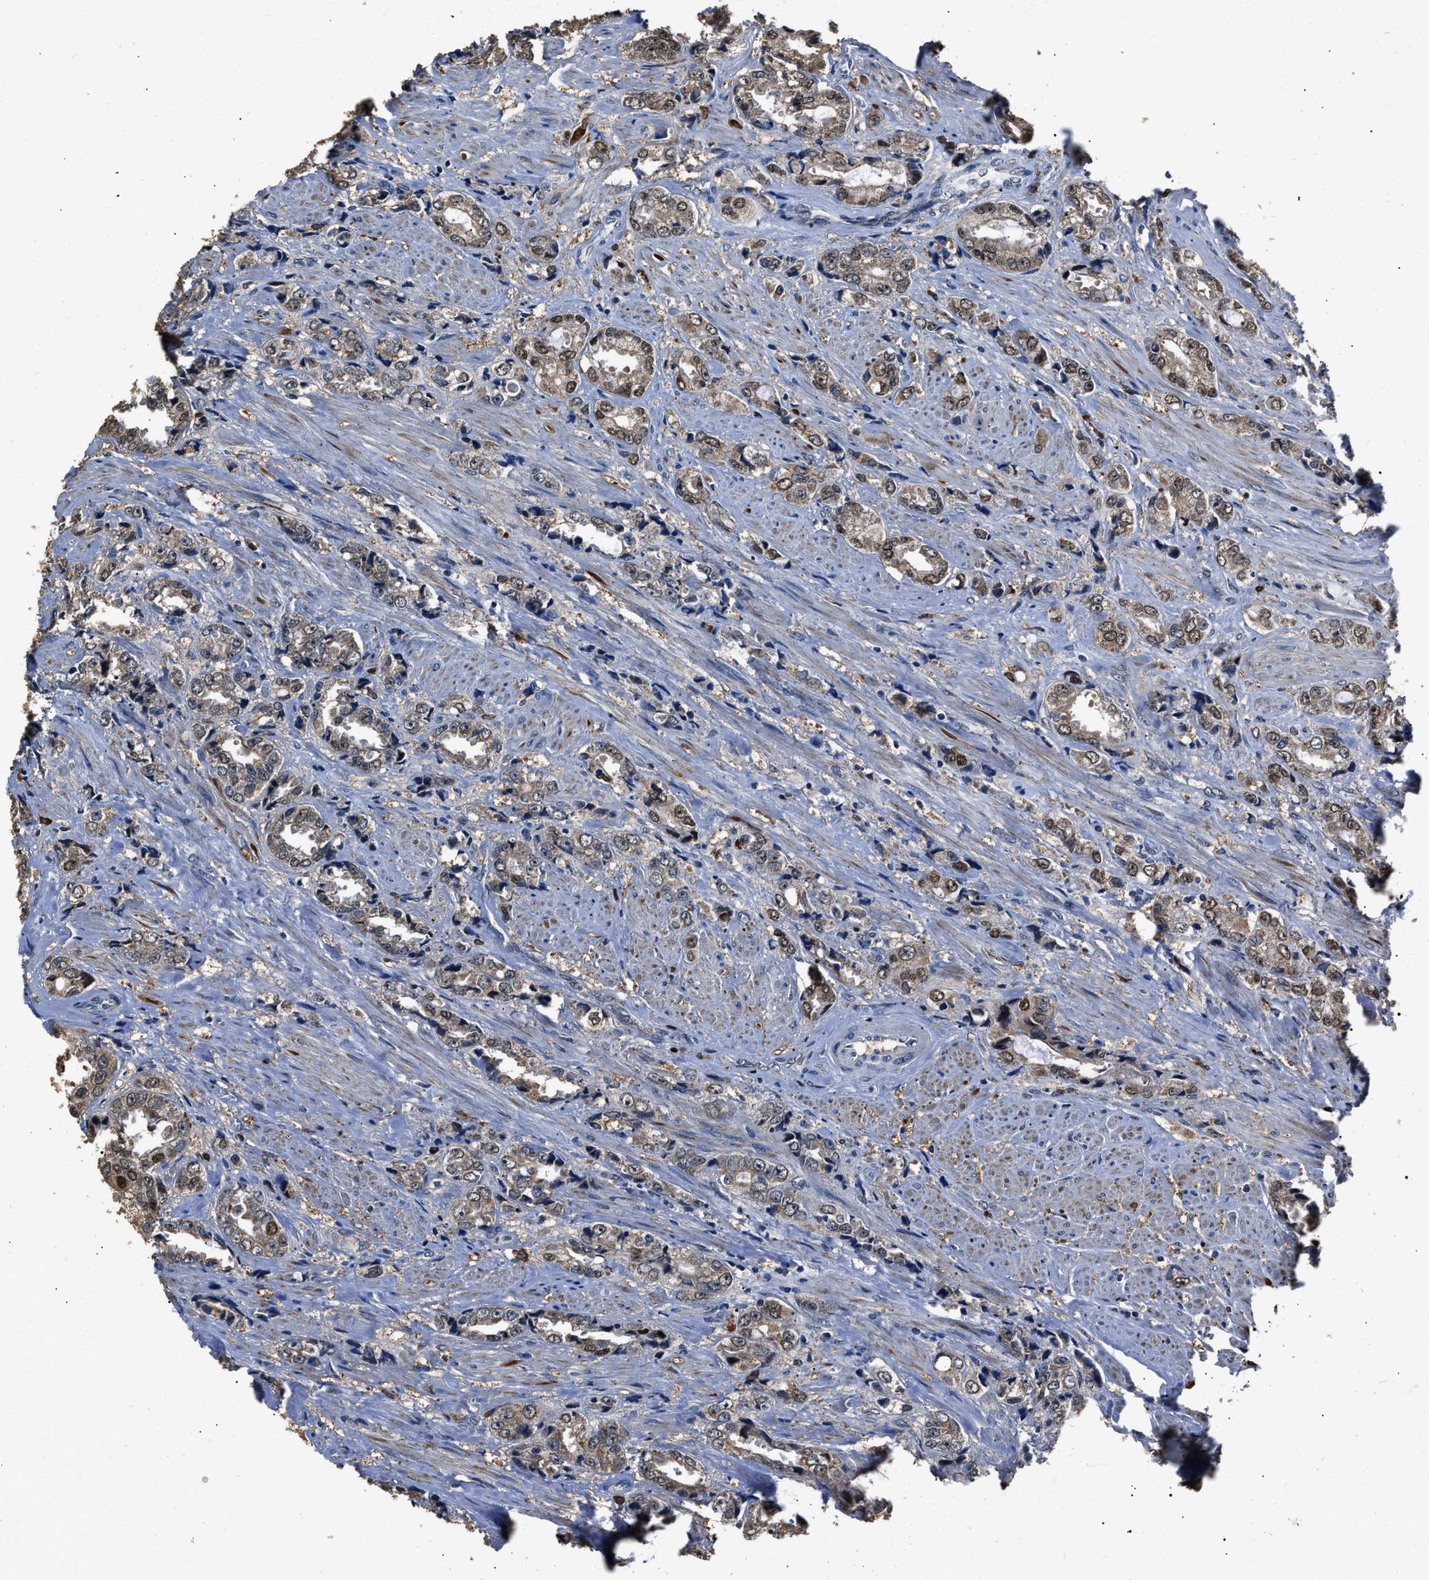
{"staining": {"intensity": "moderate", "quantity": "25%-75%", "location": "nuclear"}, "tissue": "prostate cancer", "cell_type": "Tumor cells", "image_type": "cancer", "snomed": [{"axis": "morphology", "description": "Adenocarcinoma, High grade"}, {"axis": "topography", "description": "Prostate"}], "caption": "DAB (3,3'-diaminobenzidine) immunohistochemical staining of human prostate cancer (adenocarcinoma (high-grade)) displays moderate nuclear protein staining in about 25%-75% of tumor cells.", "gene": "NSUN5", "patient": {"sex": "male", "age": 61}}